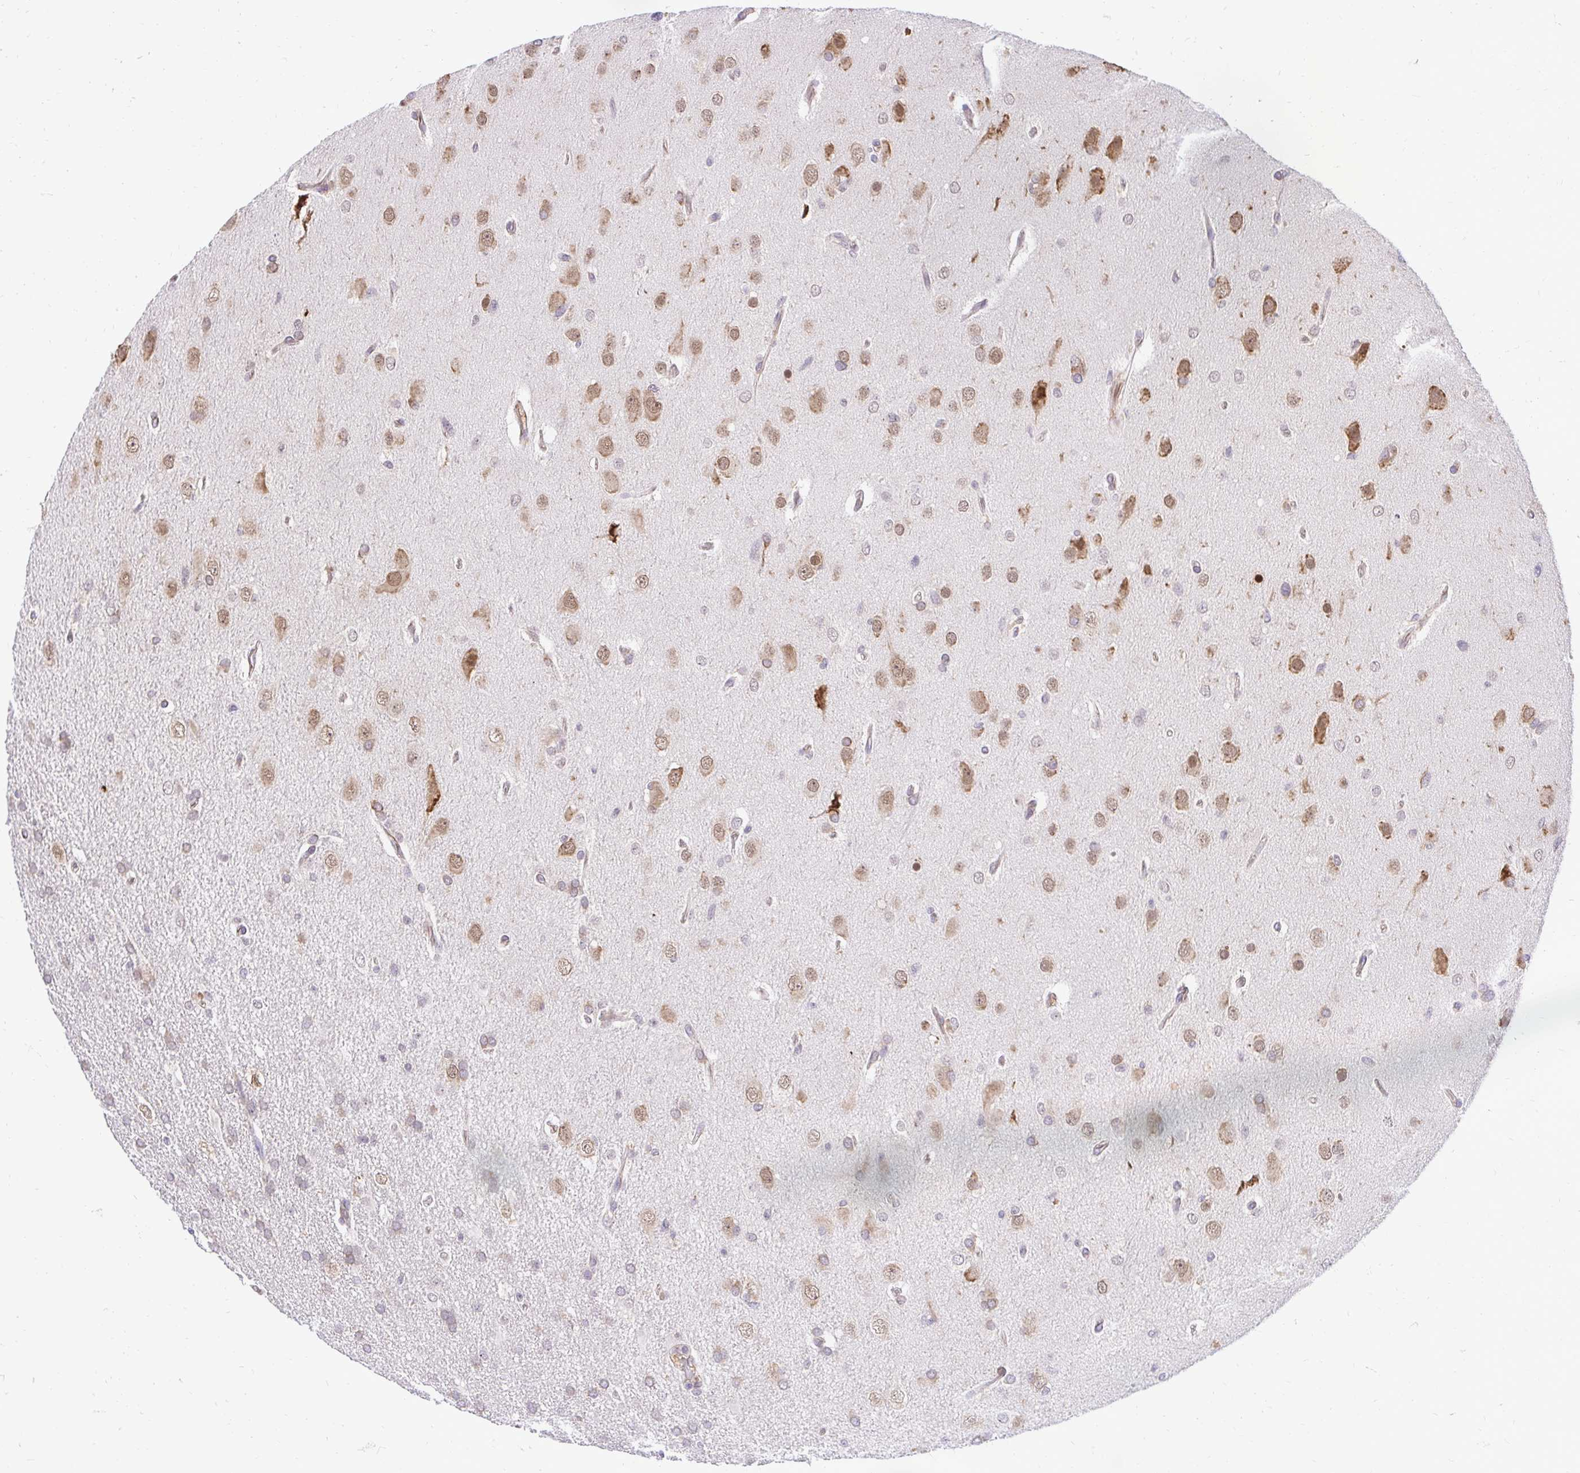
{"staining": {"intensity": "moderate", "quantity": ">75%", "location": "cytoplasmic/membranous,nuclear"}, "tissue": "glioma", "cell_type": "Tumor cells", "image_type": "cancer", "snomed": [{"axis": "morphology", "description": "Glioma, malignant, High grade"}, {"axis": "topography", "description": "Brain"}], "caption": "An immunohistochemistry histopathology image of neoplastic tissue is shown. Protein staining in brown highlights moderate cytoplasmic/membranous and nuclear positivity in glioma within tumor cells.", "gene": "NAALAD2", "patient": {"sex": "male", "age": 53}}